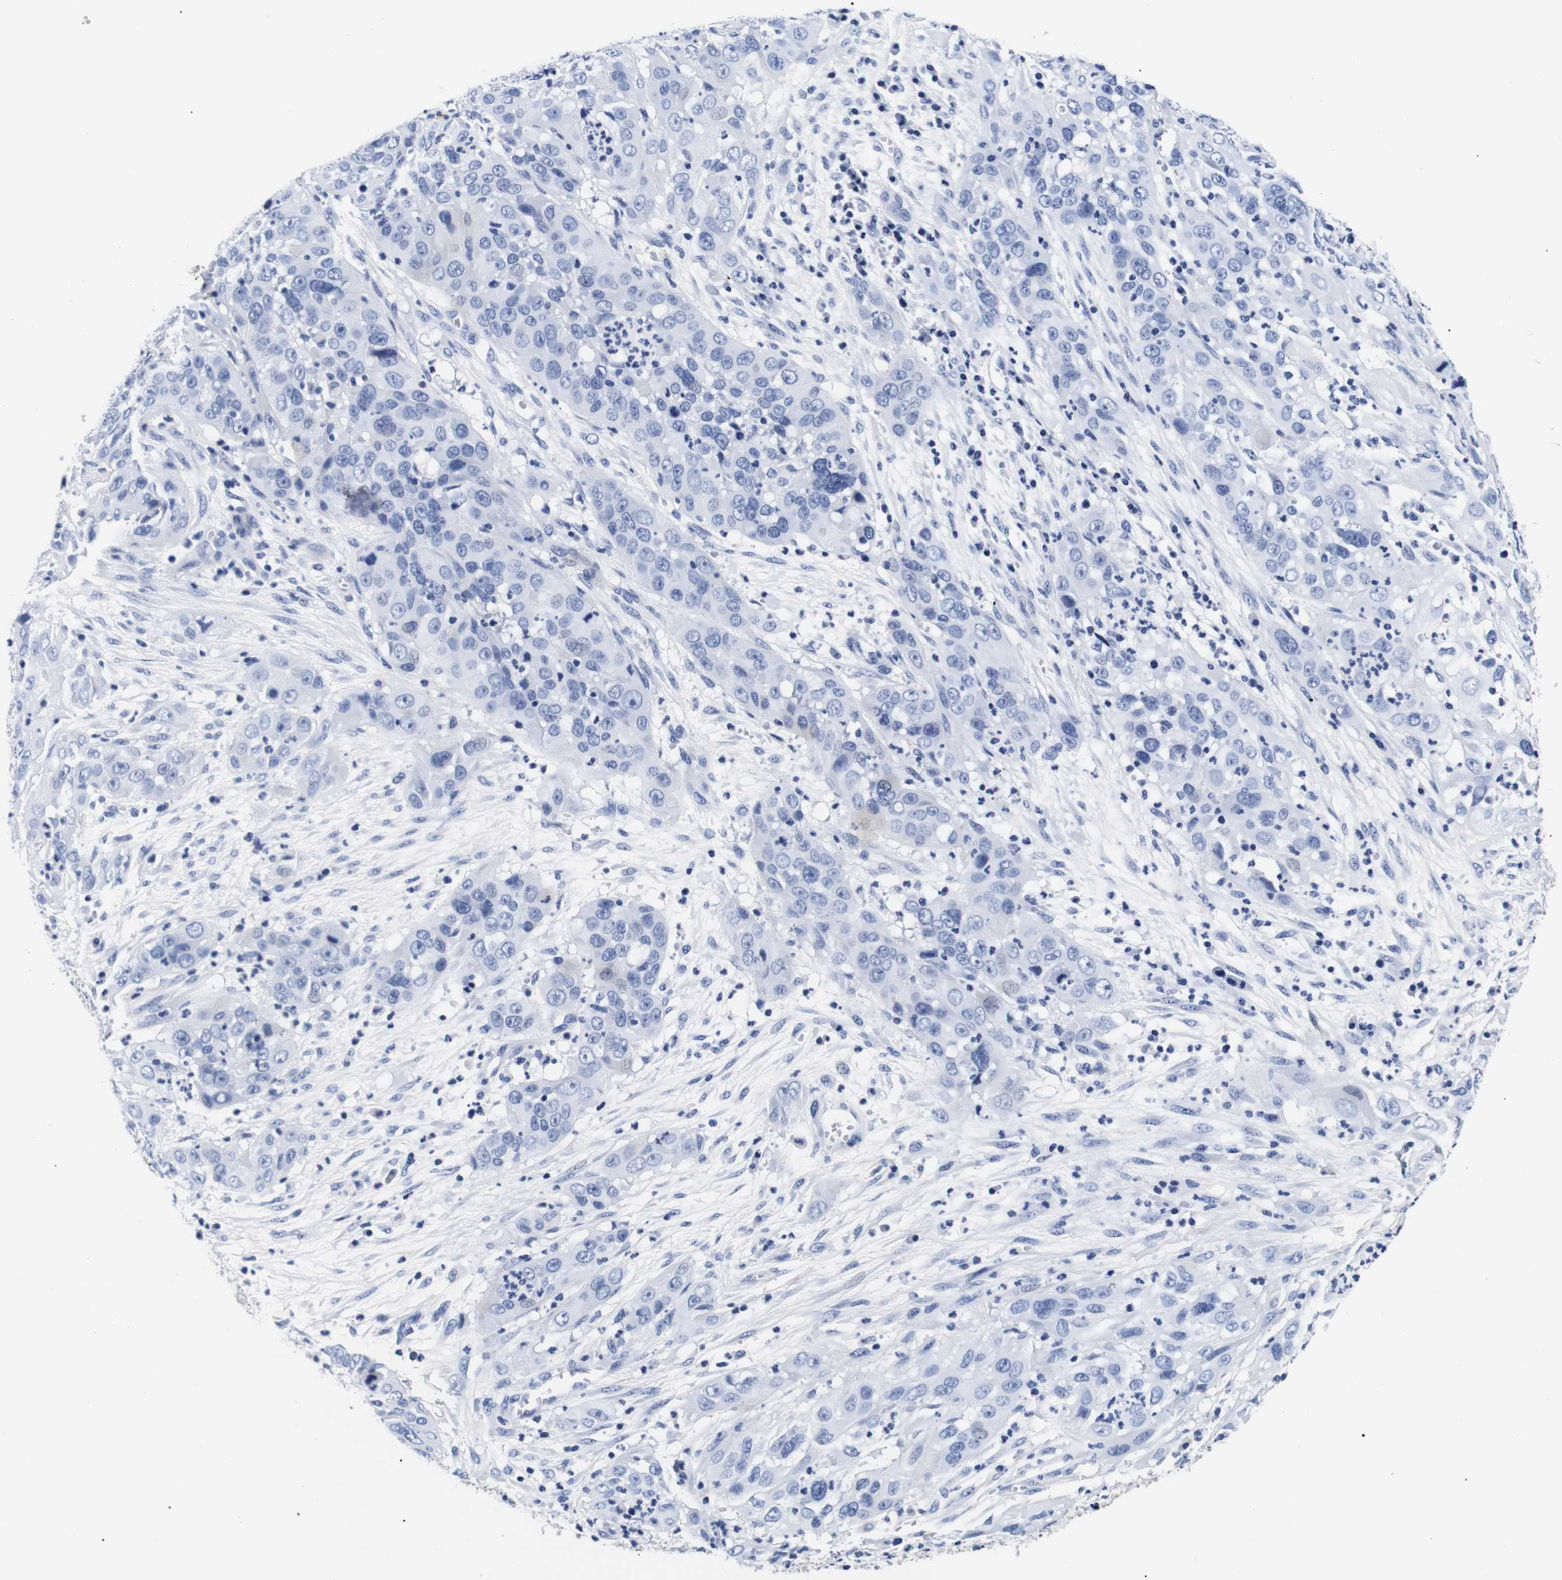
{"staining": {"intensity": "negative", "quantity": "none", "location": "none"}, "tissue": "cervical cancer", "cell_type": "Tumor cells", "image_type": "cancer", "snomed": [{"axis": "morphology", "description": "Squamous cell carcinoma, NOS"}, {"axis": "topography", "description": "Cervix"}], "caption": "An immunohistochemistry image of cervical squamous cell carcinoma is shown. There is no staining in tumor cells of cervical squamous cell carcinoma.", "gene": "GAP43", "patient": {"sex": "female", "age": 32}}